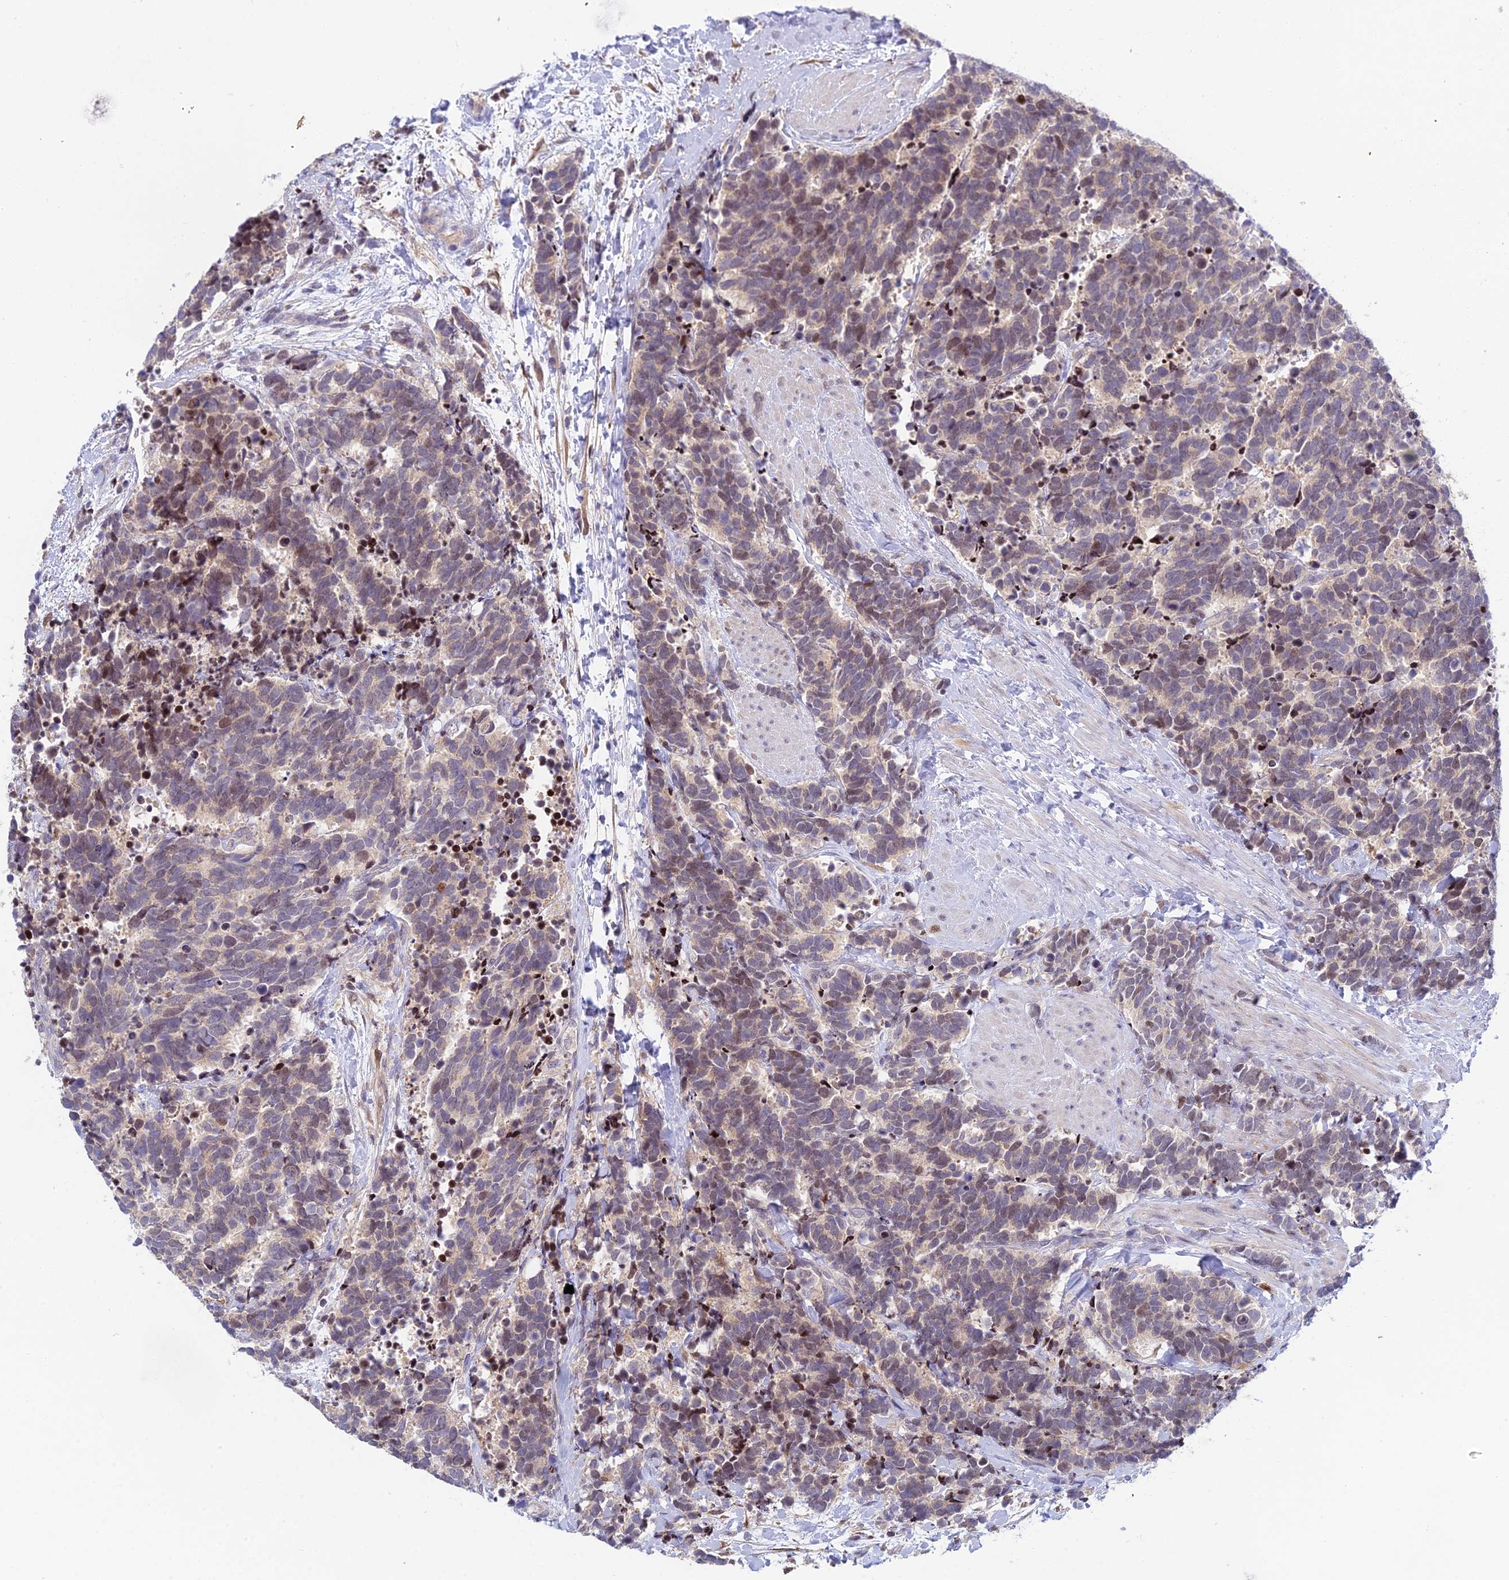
{"staining": {"intensity": "weak", "quantity": "25%-75%", "location": "cytoplasmic/membranous,nuclear"}, "tissue": "carcinoid", "cell_type": "Tumor cells", "image_type": "cancer", "snomed": [{"axis": "morphology", "description": "Carcinoma, NOS"}, {"axis": "morphology", "description": "Carcinoid, malignant, NOS"}, {"axis": "topography", "description": "Prostate"}], "caption": "Immunohistochemical staining of human malignant carcinoid reveals low levels of weak cytoplasmic/membranous and nuclear positivity in about 25%-75% of tumor cells. Immunohistochemistry stains the protein in brown and the nuclei are stained blue.", "gene": "ELOA2", "patient": {"sex": "male", "age": 57}}